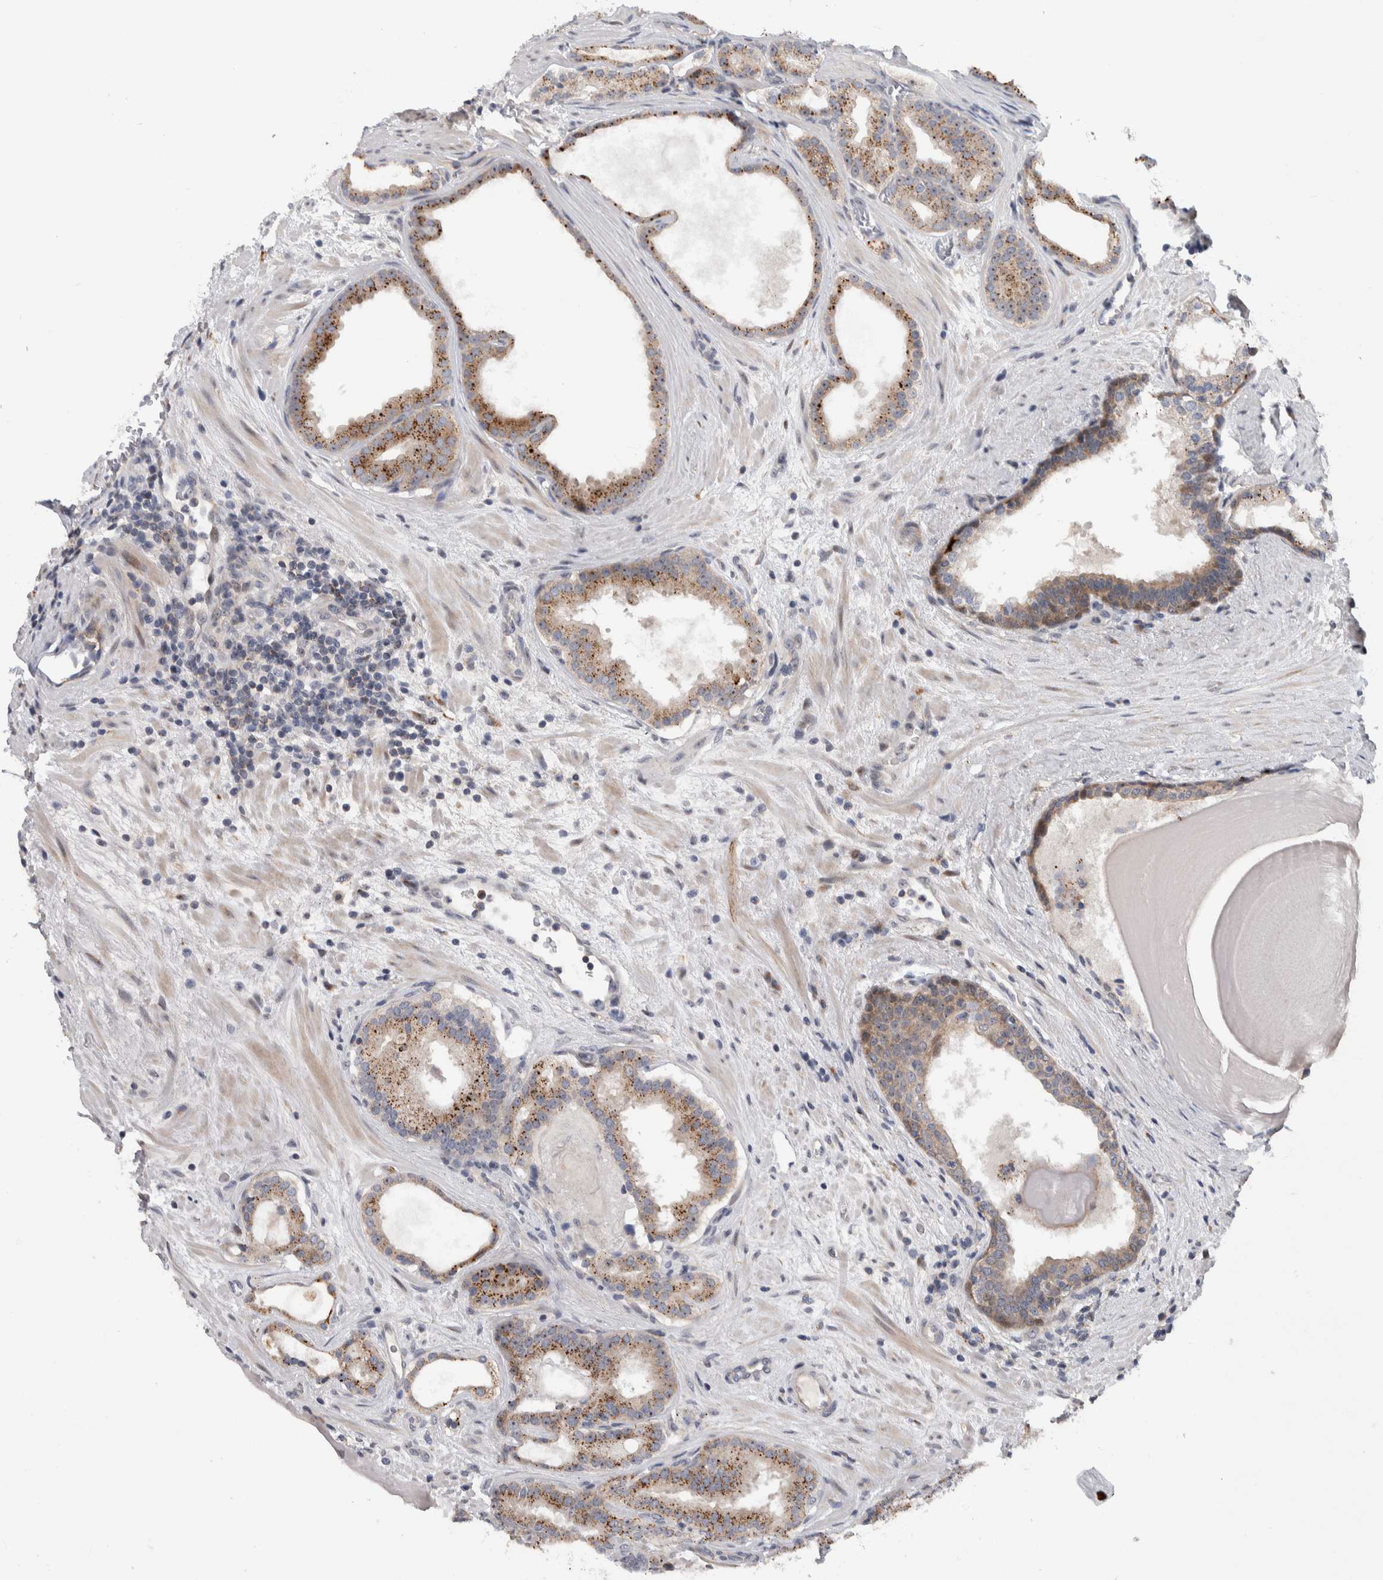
{"staining": {"intensity": "moderate", "quantity": ">75%", "location": "cytoplasmic/membranous"}, "tissue": "prostate cancer", "cell_type": "Tumor cells", "image_type": "cancer", "snomed": [{"axis": "morphology", "description": "Adenocarcinoma, High grade"}, {"axis": "topography", "description": "Prostate"}], "caption": "Human prostate cancer (adenocarcinoma (high-grade)) stained with a protein marker shows moderate staining in tumor cells.", "gene": "PRRG4", "patient": {"sex": "male", "age": 60}}